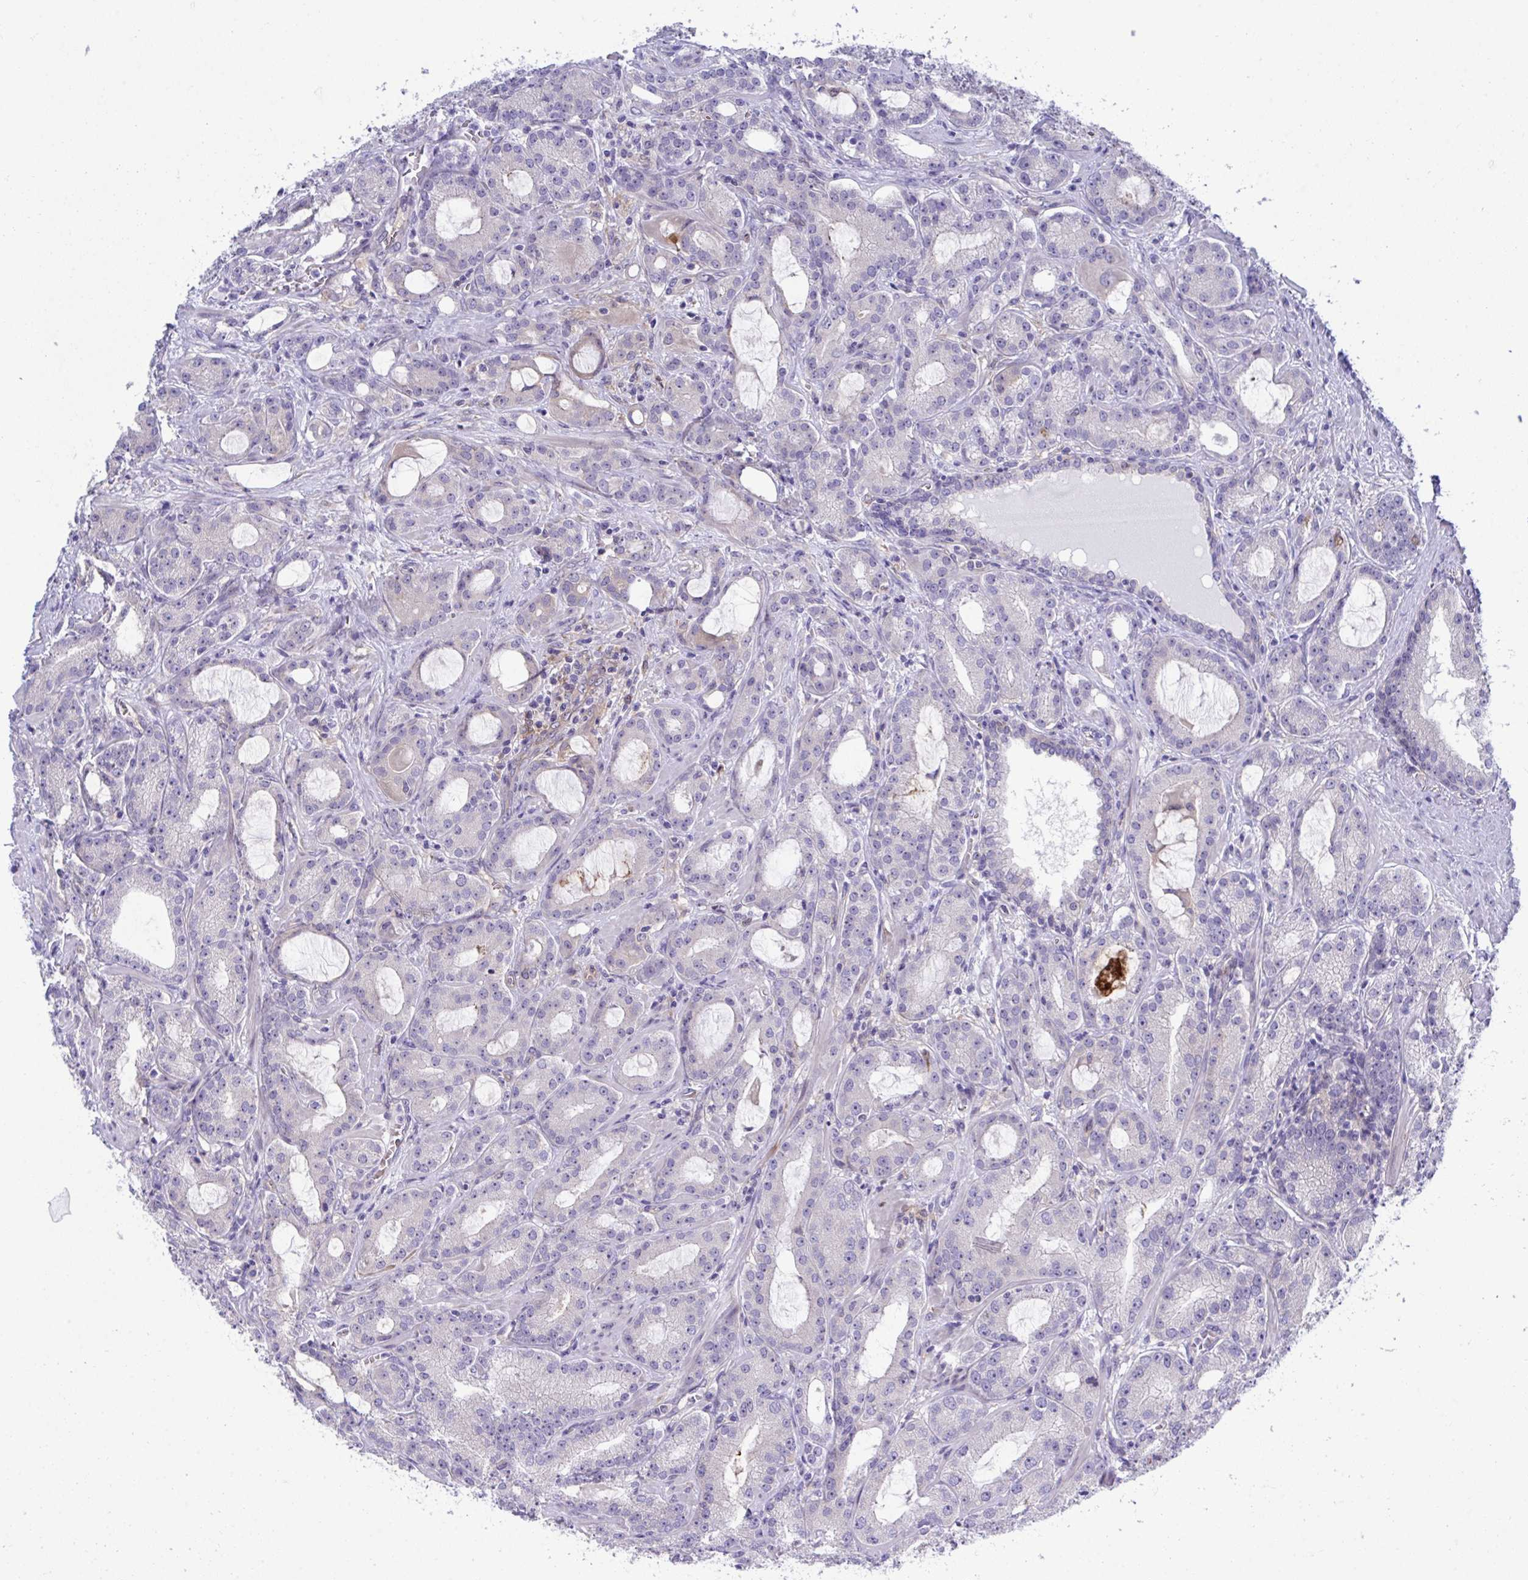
{"staining": {"intensity": "negative", "quantity": "none", "location": "none"}, "tissue": "prostate cancer", "cell_type": "Tumor cells", "image_type": "cancer", "snomed": [{"axis": "morphology", "description": "Adenocarcinoma, High grade"}, {"axis": "topography", "description": "Prostate"}], "caption": "Immunohistochemical staining of human prostate adenocarcinoma (high-grade) displays no significant staining in tumor cells.", "gene": "CENPQ", "patient": {"sex": "male", "age": 65}}